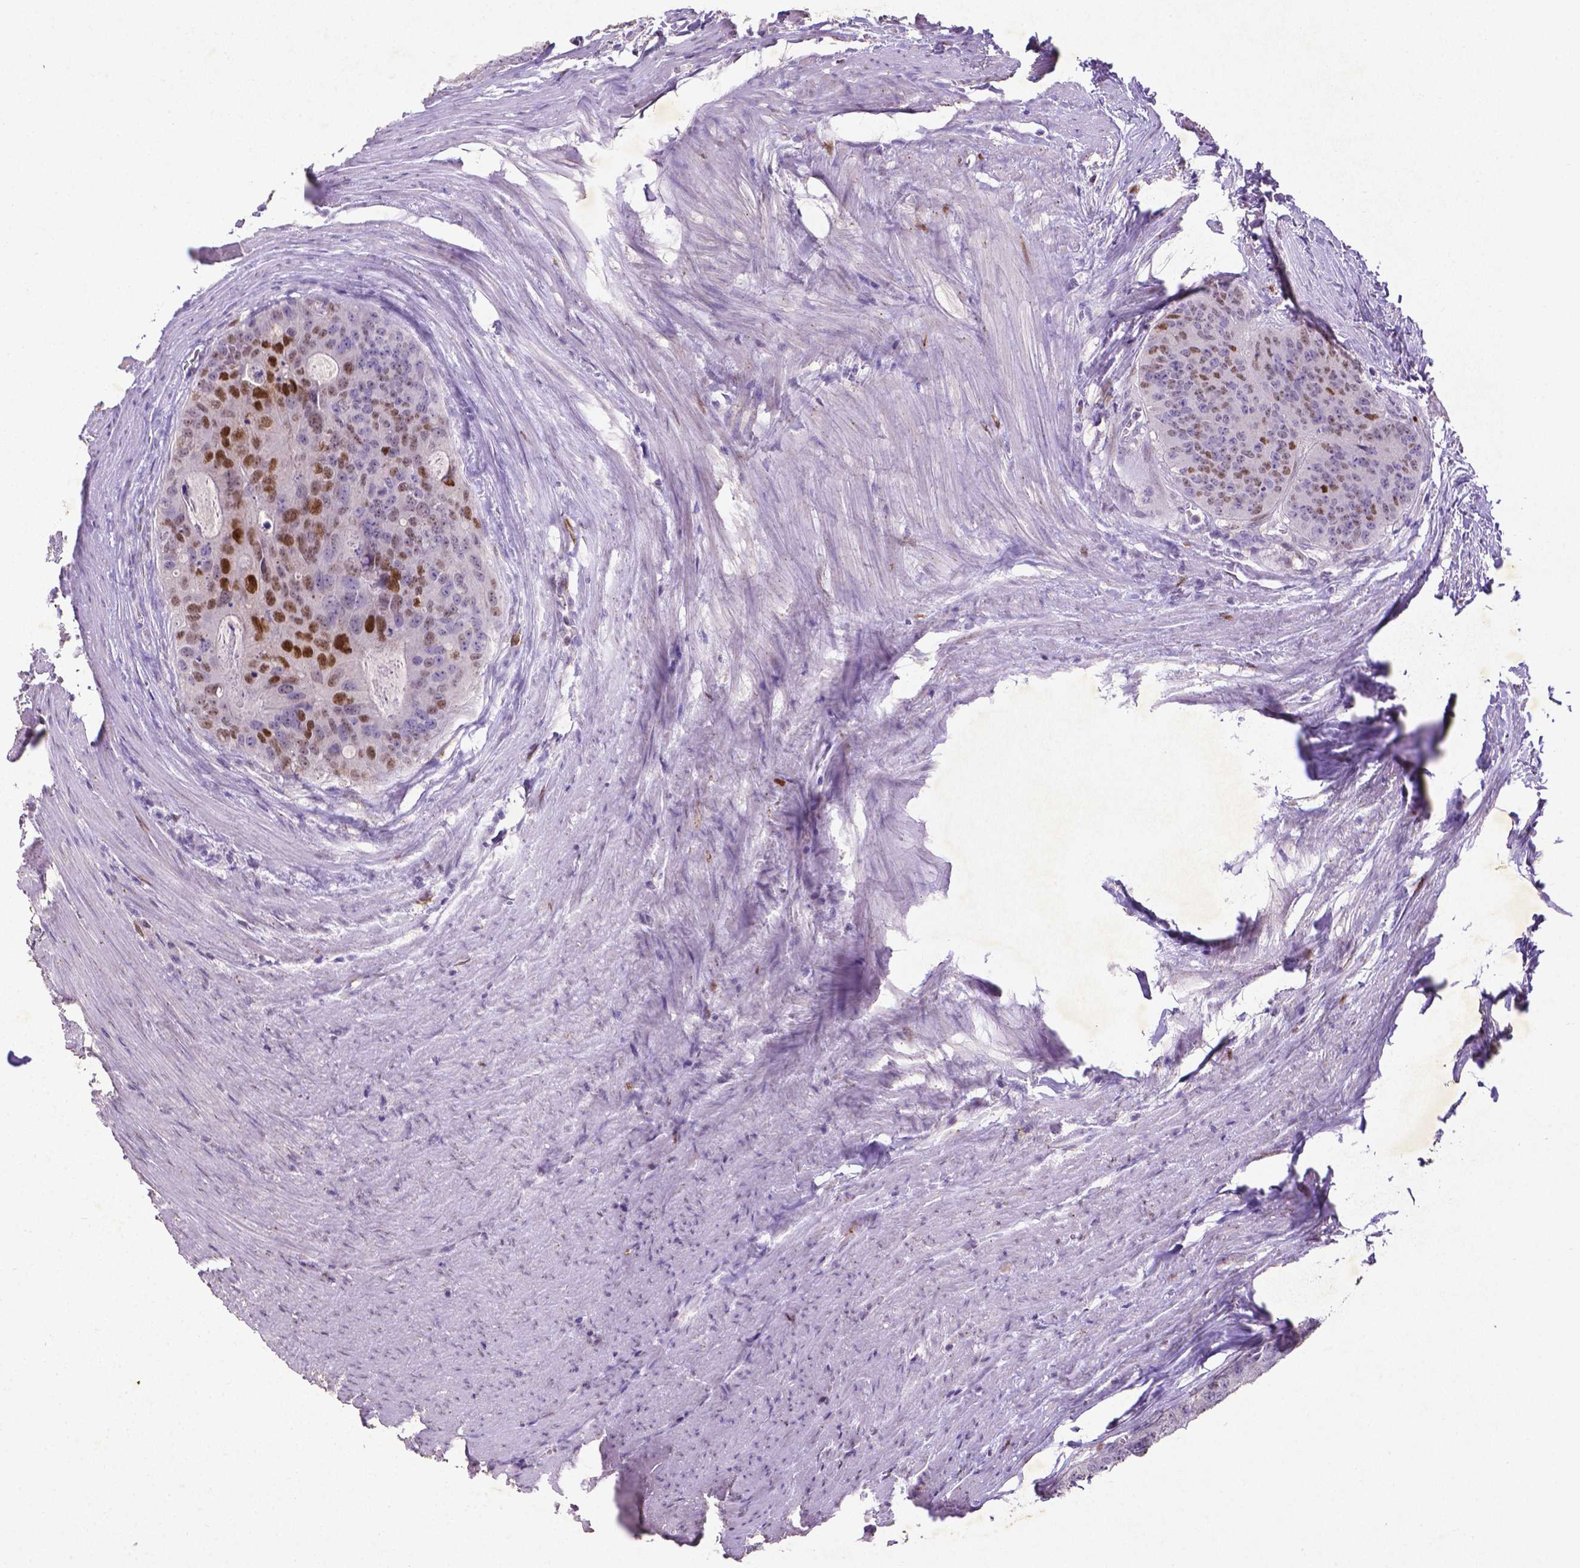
{"staining": {"intensity": "moderate", "quantity": "25%-75%", "location": "nuclear"}, "tissue": "colorectal cancer", "cell_type": "Tumor cells", "image_type": "cancer", "snomed": [{"axis": "morphology", "description": "Adenocarcinoma, NOS"}, {"axis": "topography", "description": "Colon"}], "caption": "Approximately 25%-75% of tumor cells in colorectal cancer (adenocarcinoma) demonstrate moderate nuclear protein positivity as visualized by brown immunohistochemical staining.", "gene": "CDKN1A", "patient": {"sex": "male", "age": 67}}